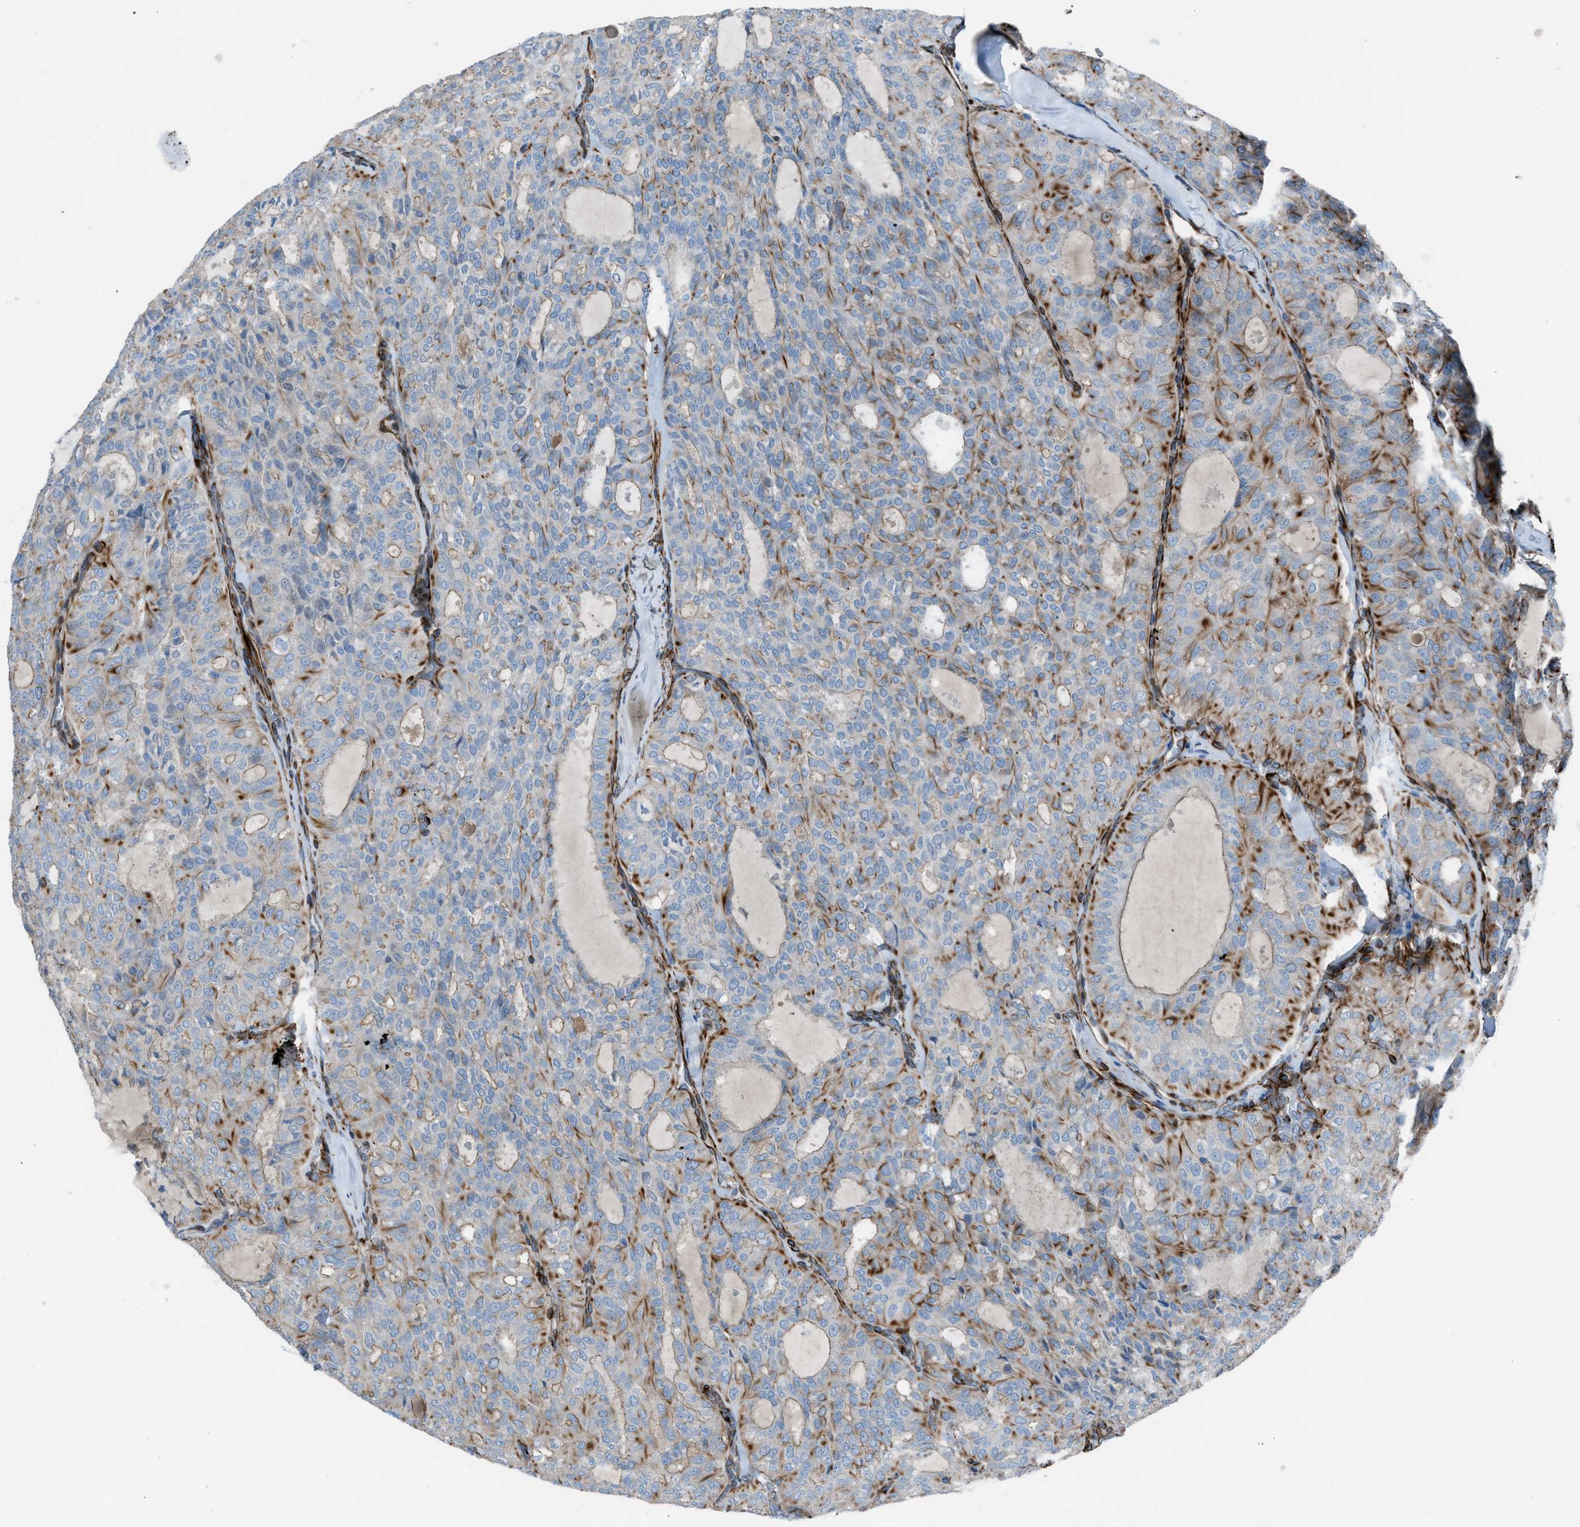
{"staining": {"intensity": "strong", "quantity": "25%-75%", "location": "cytoplasmic/membranous"}, "tissue": "thyroid cancer", "cell_type": "Tumor cells", "image_type": "cancer", "snomed": [{"axis": "morphology", "description": "Follicular adenoma carcinoma, NOS"}, {"axis": "topography", "description": "Thyroid gland"}], "caption": "Human thyroid follicular adenoma carcinoma stained with a protein marker reveals strong staining in tumor cells.", "gene": "CABP7", "patient": {"sex": "male", "age": 75}}